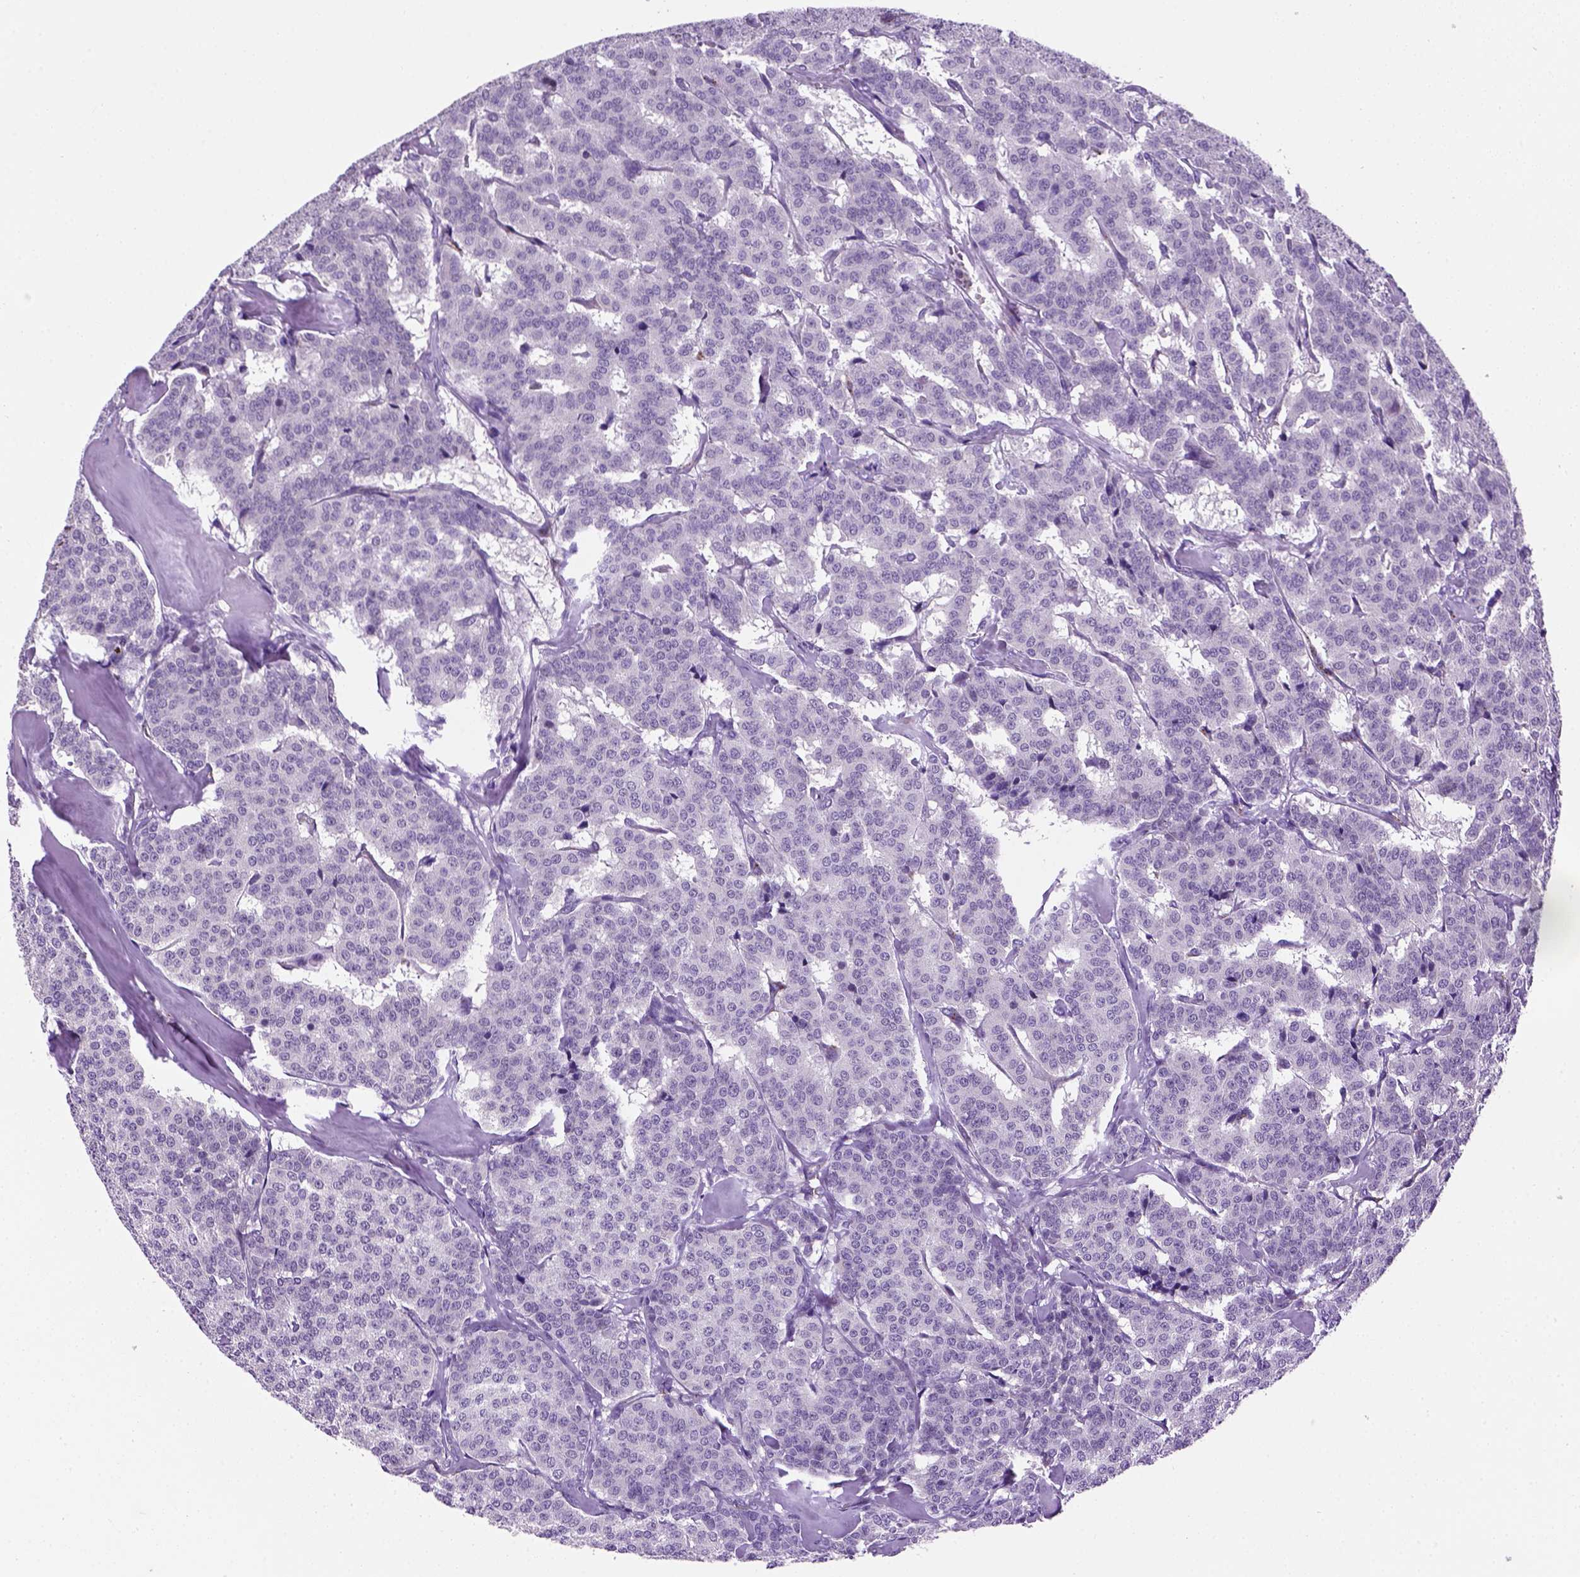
{"staining": {"intensity": "negative", "quantity": "none", "location": "none"}, "tissue": "carcinoid", "cell_type": "Tumor cells", "image_type": "cancer", "snomed": [{"axis": "morphology", "description": "Normal tissue, NOS"}, {"axis": "morphology", "description": "Carcinoid, malignant, NOS"}, {"axis": "topography", "description": "Lung"}], "caption": "IHC of carcinoid displays no positivity in tumor cells. The staining was performed using DAB (3,3'-diaminobenzidine) to visualize the protein expression in brown, while the nuclei were stained in blue with hematoxylin (Magnification: 20x).", "gene": "VWF", "patient": {"sex": "female", "age": 46}}